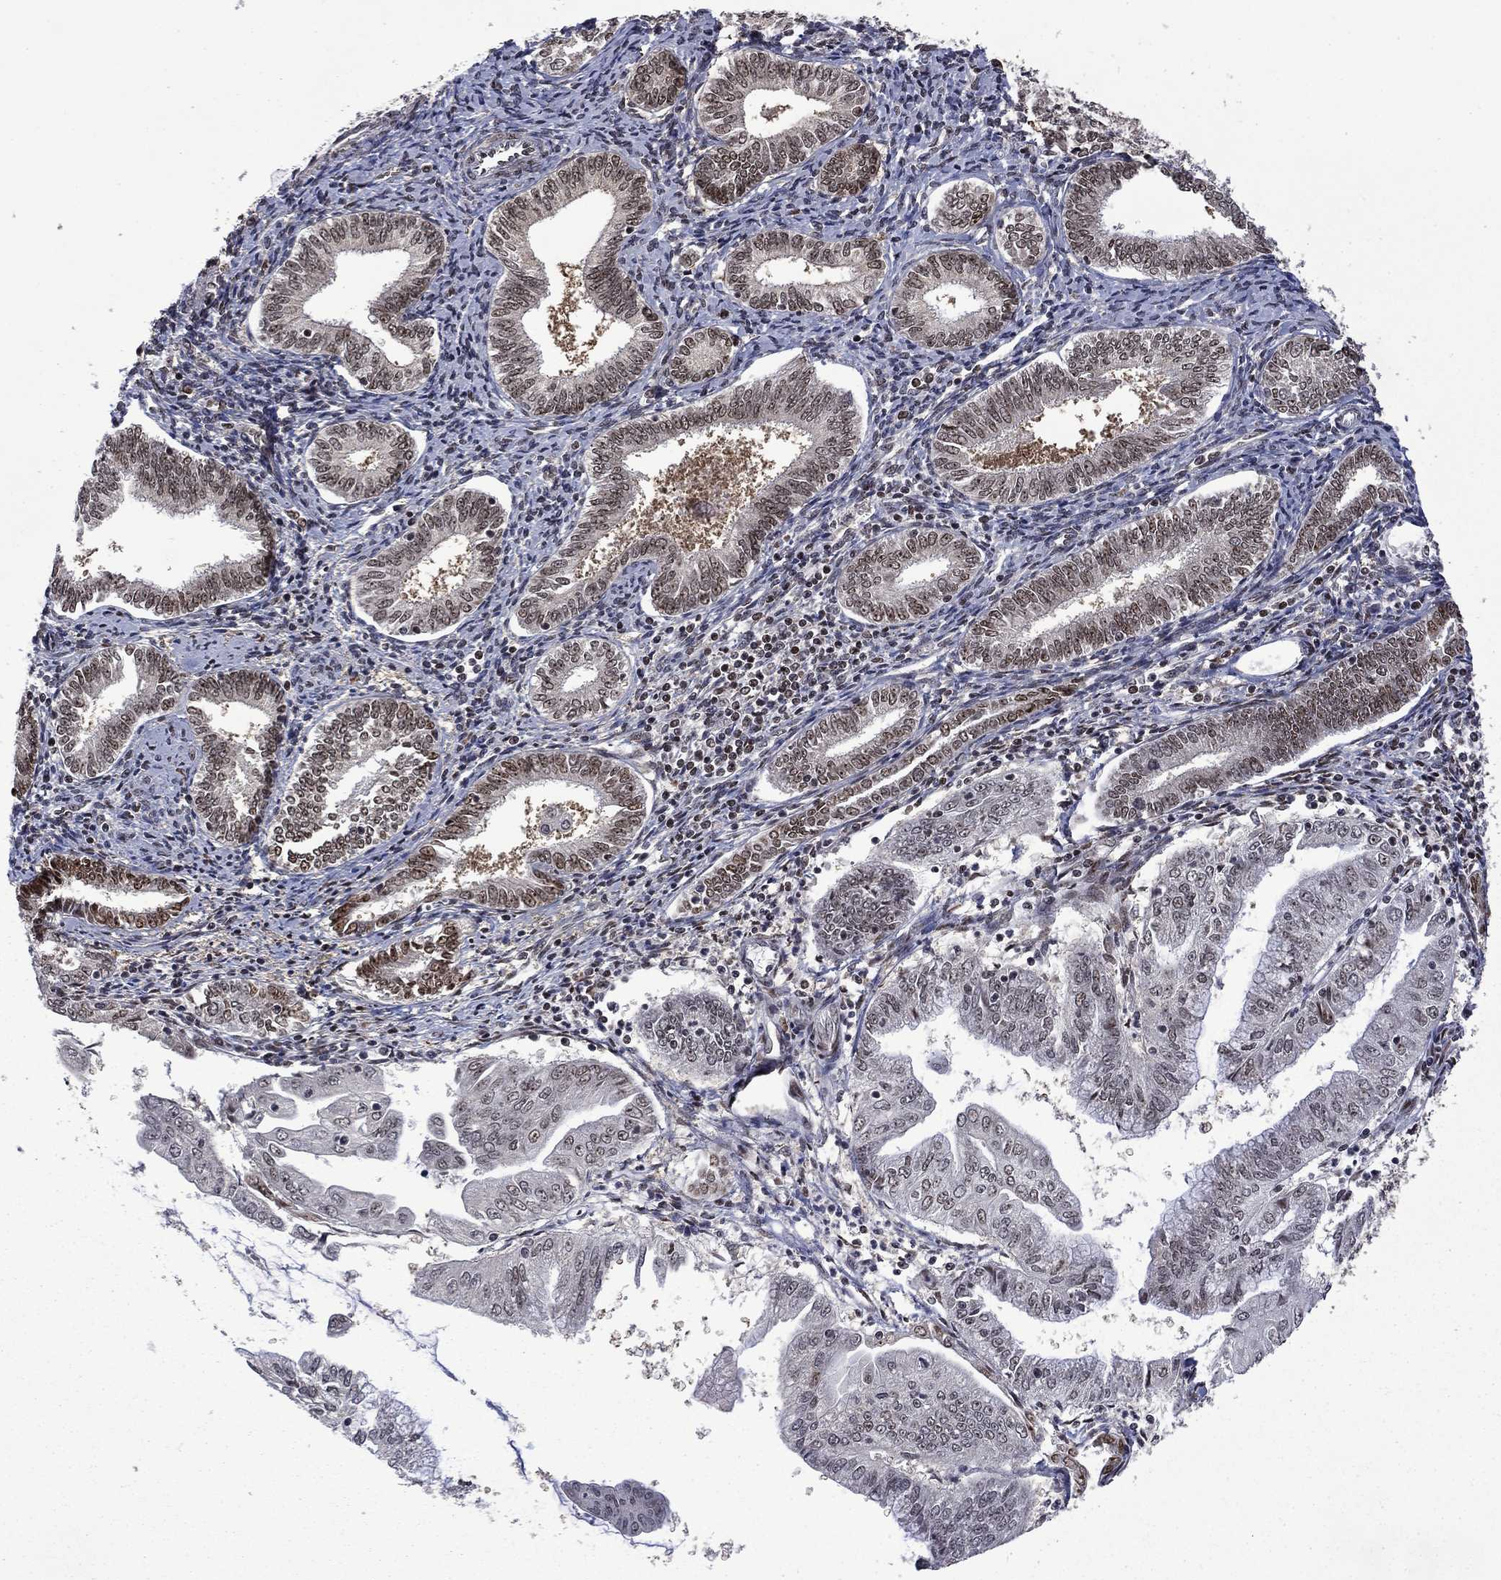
{"staining": {"intensity": "moderate", "quantity": "<25%", "location": "nuclear"}, "tissue": "endometrial cancer", "cell_type": "Tumor cells", "image_type": "cancer", "snomed": [{"axis": "morphology", "description": "Adenocarcinoma, NOS"}, {"axis": "topography", "description": "Endometrium"}], "caption": "Immunohistochemical staining of human endometrial cancer displays low levels of moderate nuclear staining in about <25% of tumor cells.", "gene": "FBL", "patient": {"sex": "female", "age": 56}}